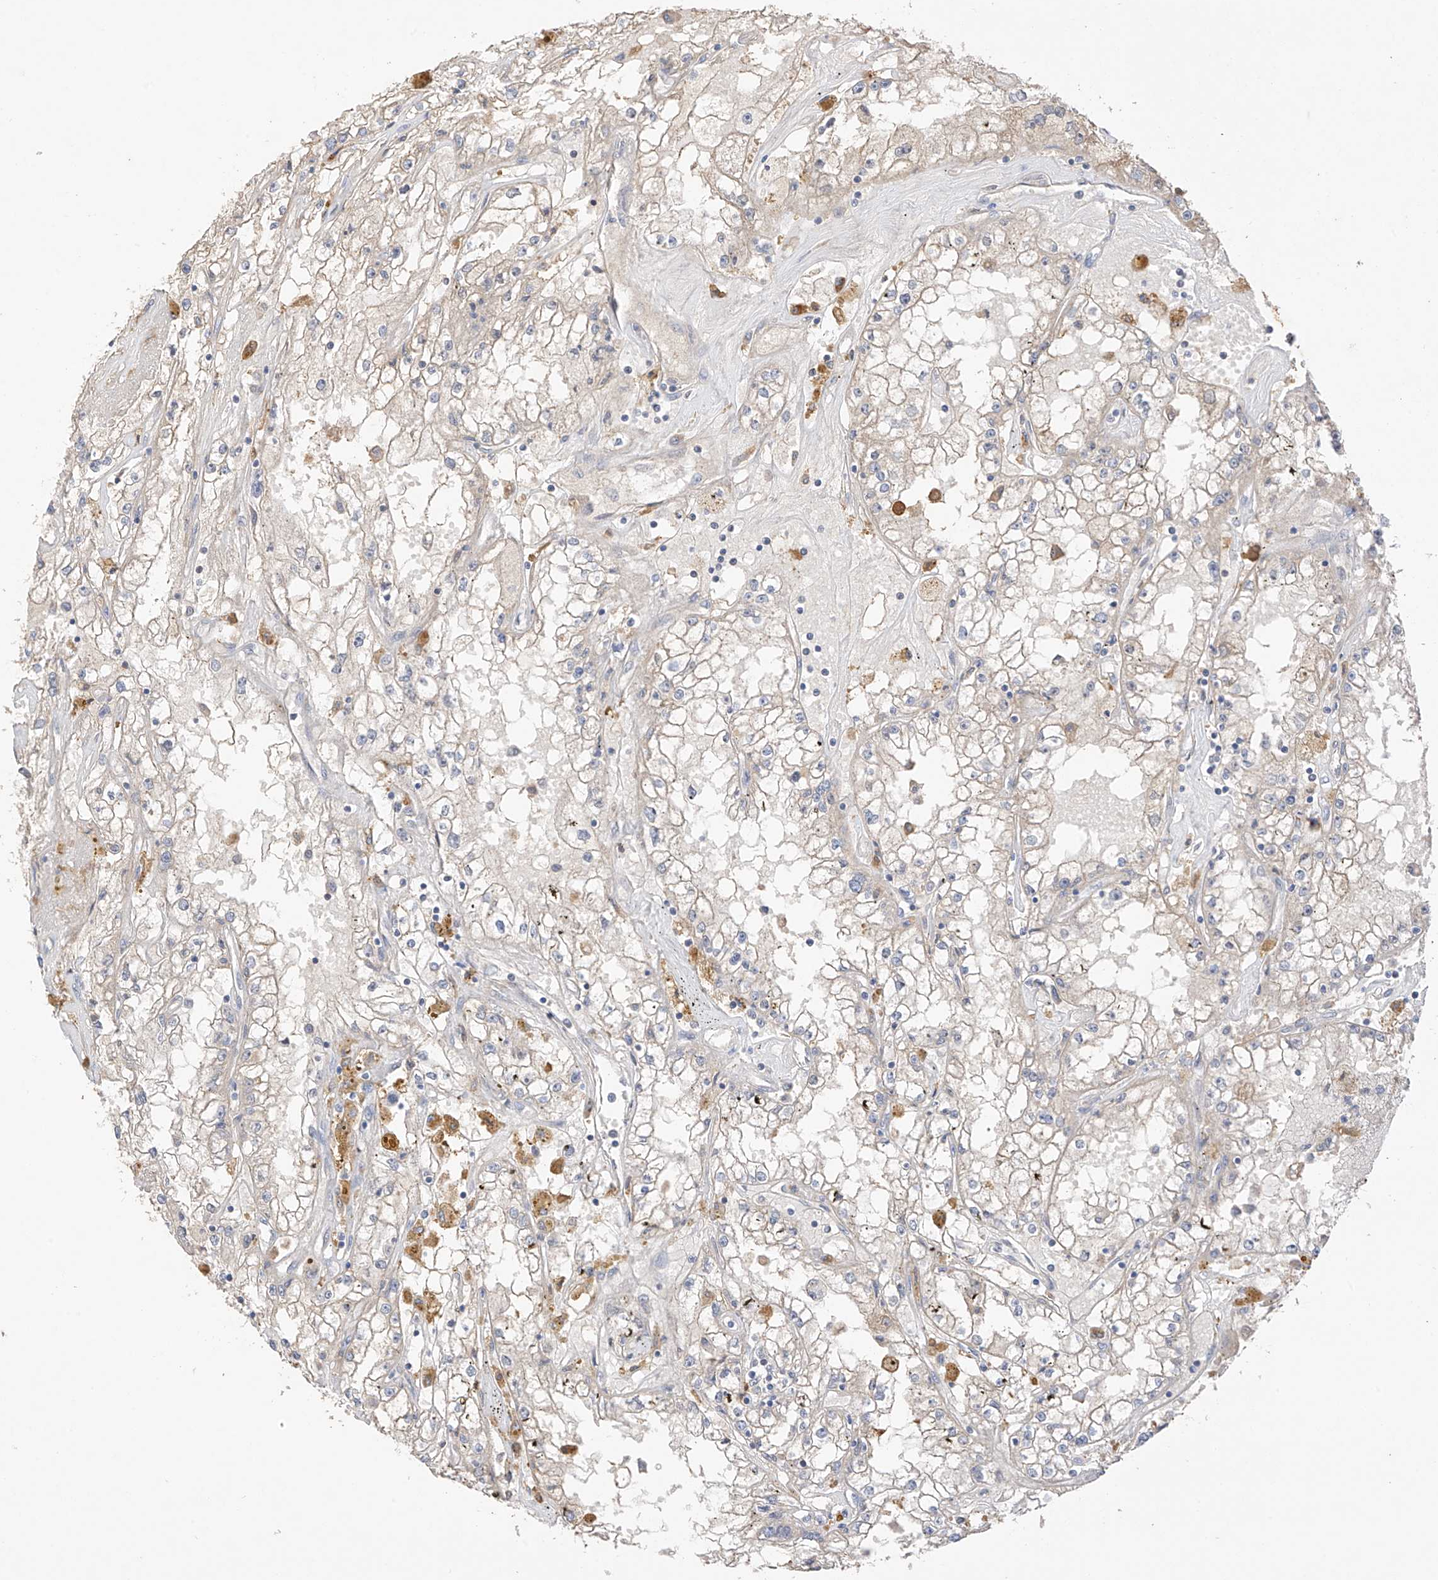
{"staining": {"intensity": "negative", "quantity": "none", "location": "none"}, "tissue": "renal cancer", "cell_type": "Tumor cells", "image_type": "cancer", "snomed": [{"axis": "morphology", "description": "Adenocarcinoma, NOS"}, {"axis": "topography", "description": "Kidney"}], "caption": "There is no significant positivity in tumor cells of renal cancer (adenocarcinoma).", "gene": "CAPN13", "patient": {"sex": "male", "age": 56}}